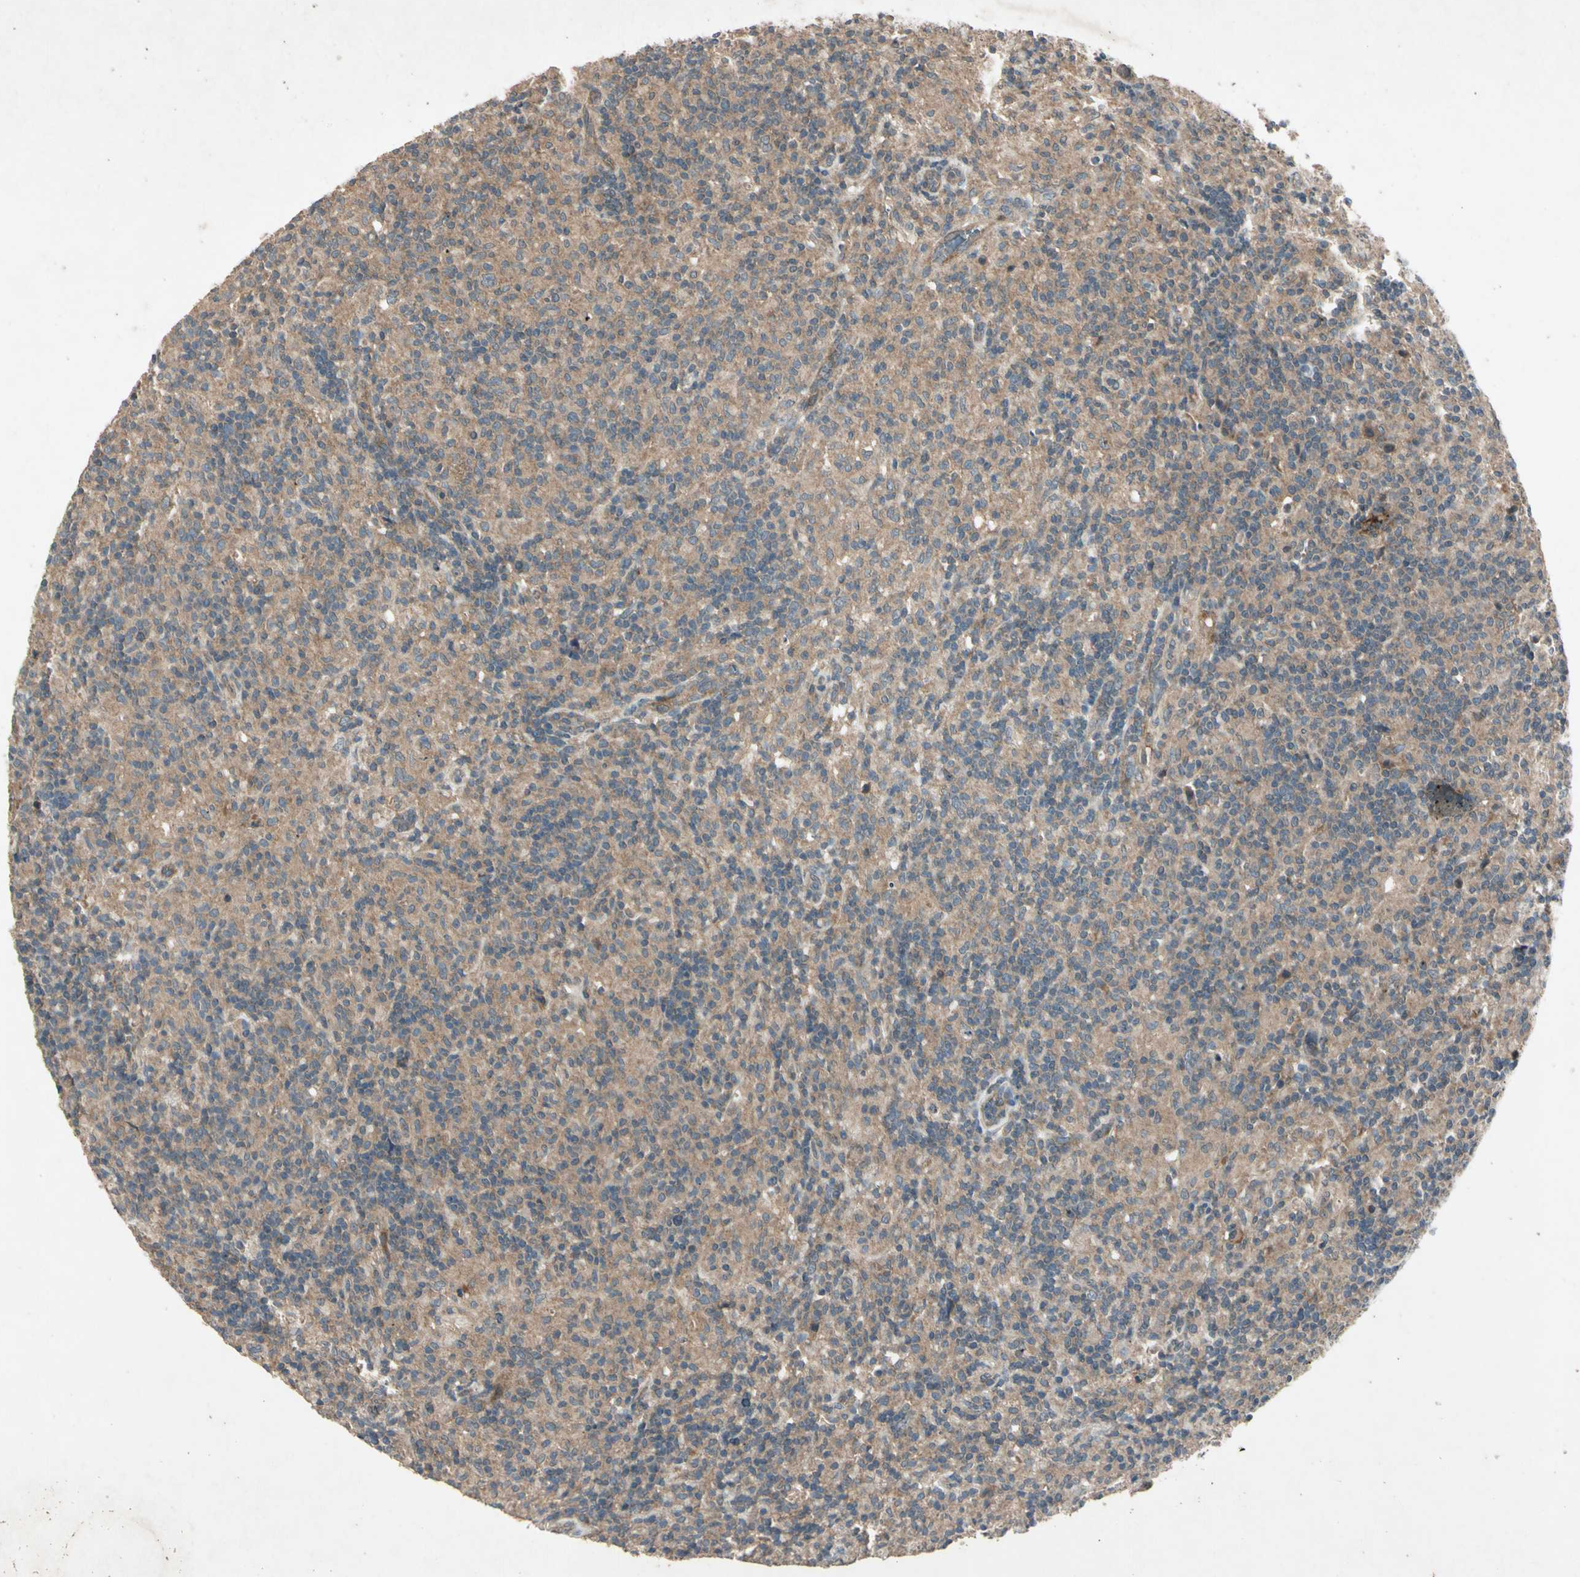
{"staining": {"intensity": "negative", "quantity": "none", "location": "none"}, "tissue": "lymphoma", "cell_type": "Tumor cells", "image_type": "cancer", "snomed": [{"axis": "morphology", "description": "Hodgkin's disease, NOS"}, {"axis": "topography", "description": "Lymph node"}], "caption": "Tumor cells are negative for protein expression in human lymphoma.", "gene": "GPLD1", "patient": {"sex": "male", "age": 70}}